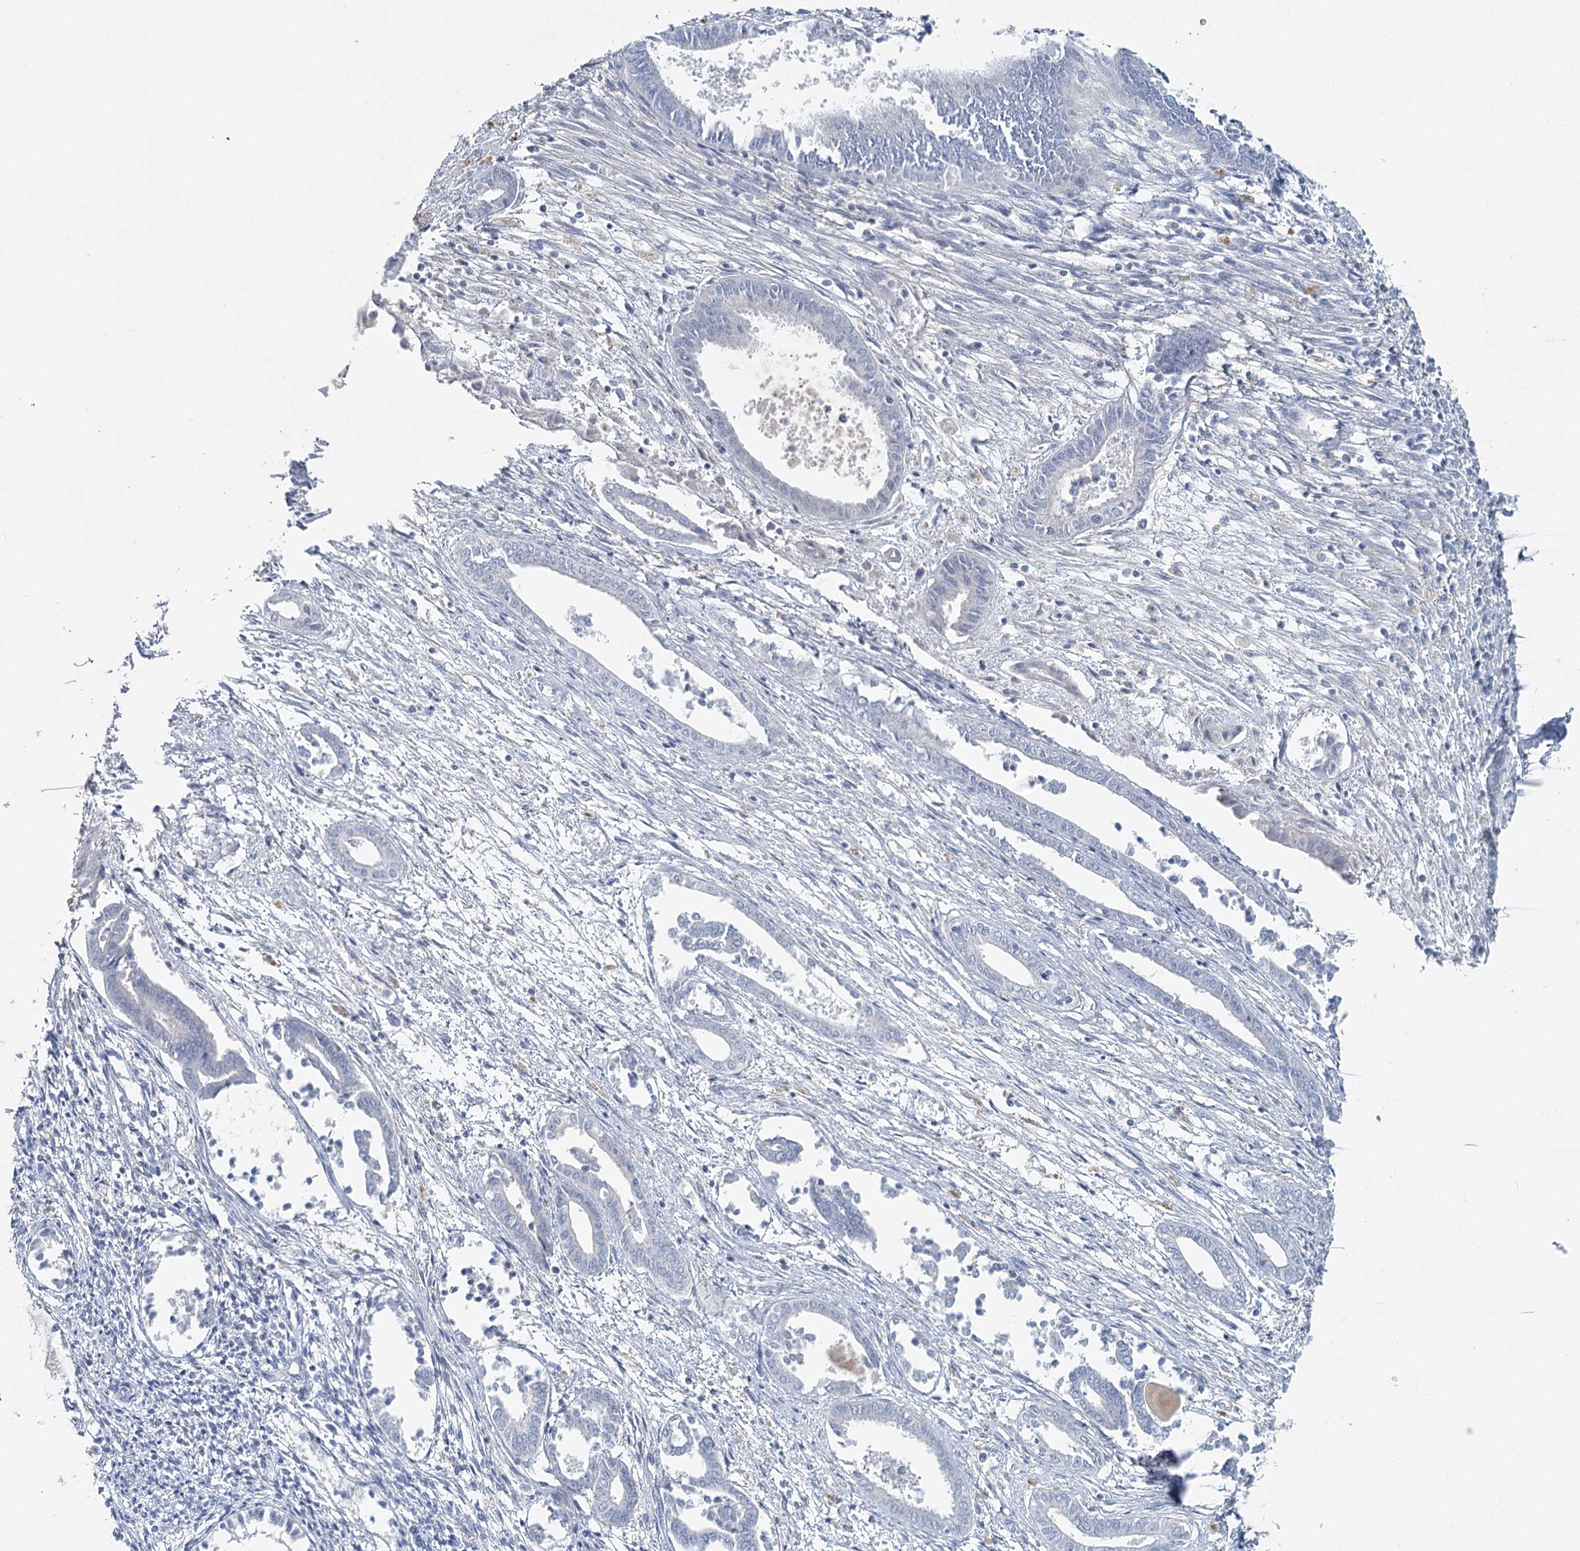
{"staining": {"intensity": "negative", "quantity": "none", "location": "none"}, "tissue": "endometrium", "cell_type": "Cells in endometrial stroma", "image_type": "normal", "snomed": [{"axis": "morphology", "description": "Normal tissue, NOS"}, {"axis": "topography", "description": "Endometrium"}], "caption": "Immunohistochemistry image of normal human endometrium stained for a protein (brown), which shows no expression in cells in endometrial stroma.", "gene": "MAP3K13", "patient": {"sex": "female", "age": 56}}